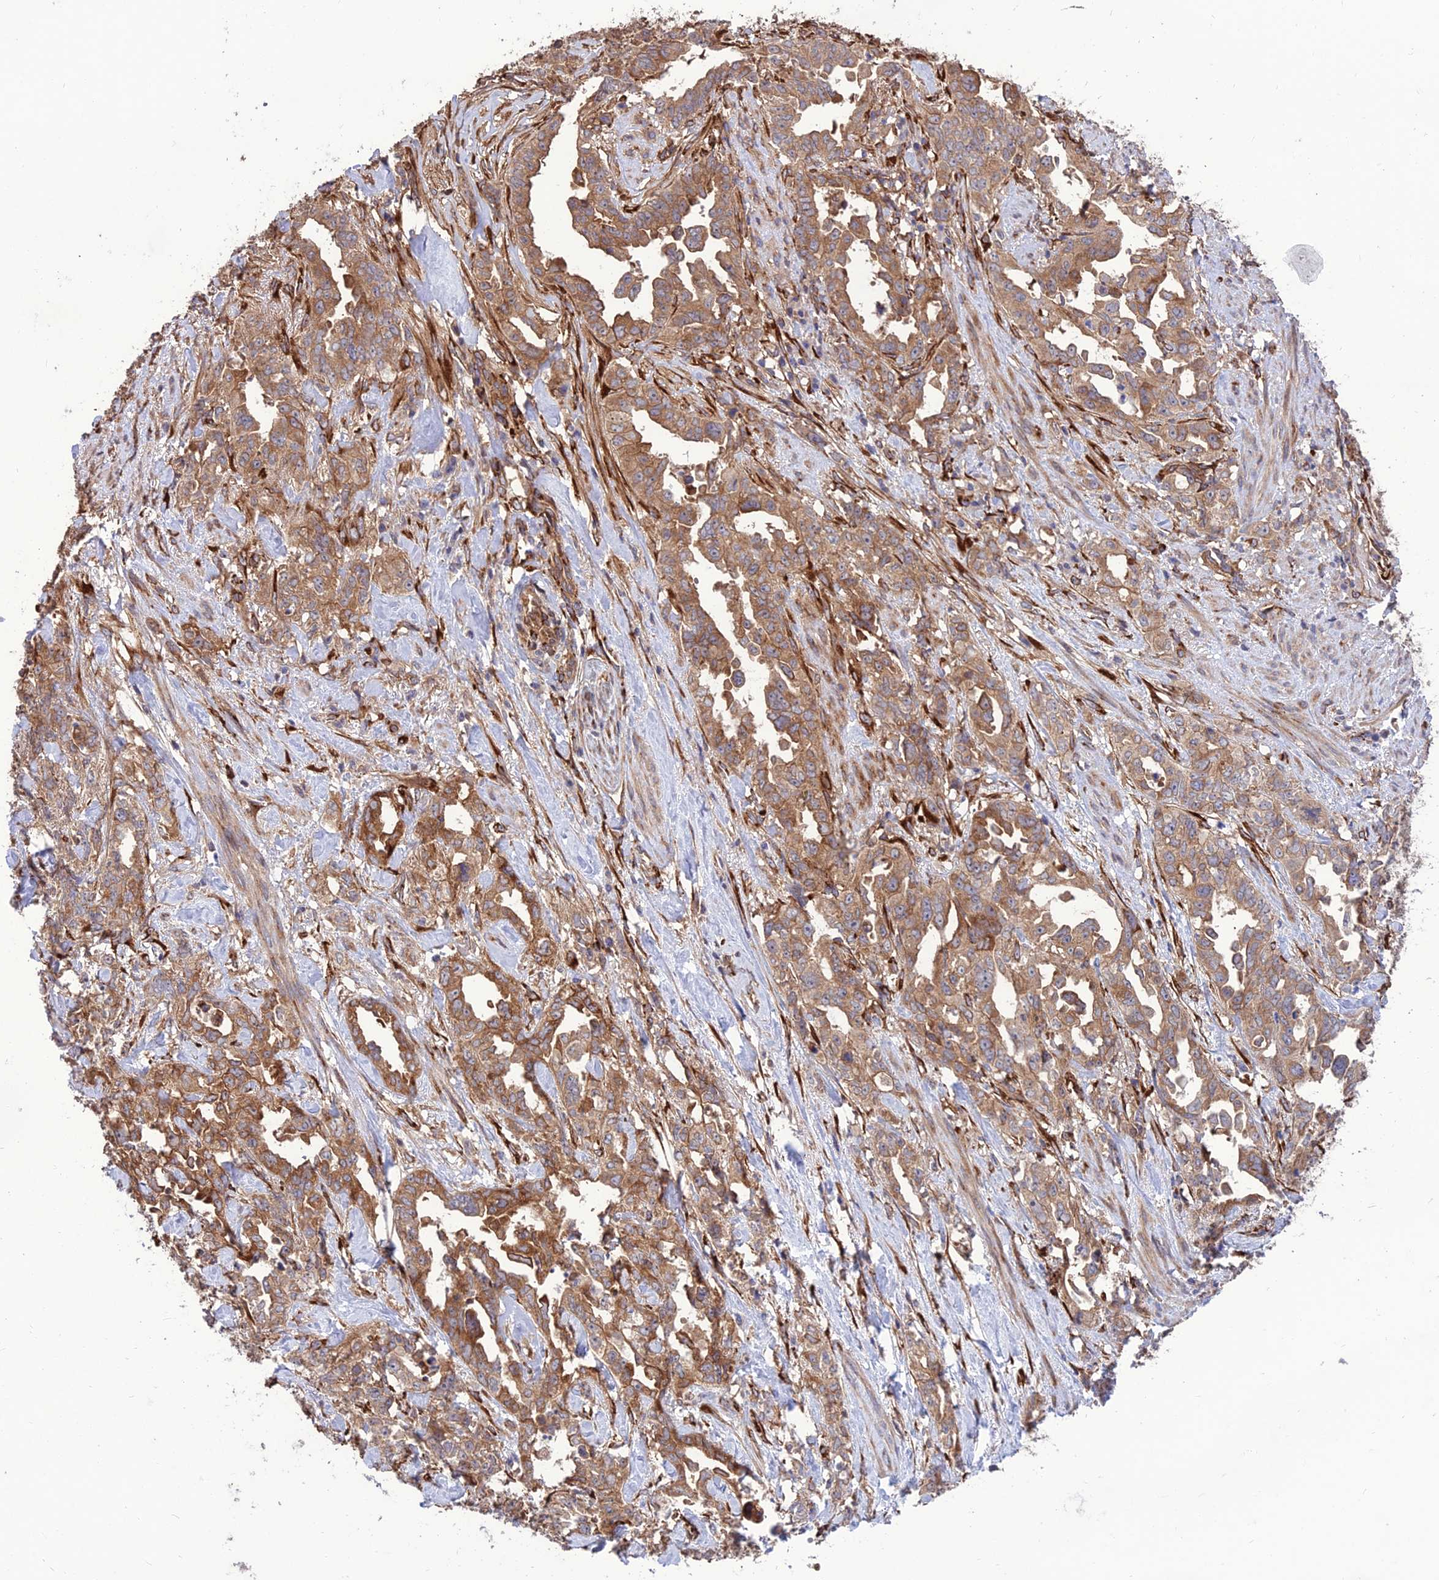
{"staining": {"intensity": "moderate", "quantity": ">75%", "location": "cytoplasmic/membranous"}, "tissue": "endometrial cancer", "cell_type": "Tumor cells", "image_type": "cancer", "snomed": [{"axis": "morphology", "description": "Adenocarcinoma, NOS"}, {"axis": "topography", "description": "Endometrium"}], "caption": "IHC image of human adenocarcinoma (endometrial) stained for a protein (brown), which displays medium levels of moderate cytoplasmic/membranous positivity in about >75% of tumor cells.", "gene": "CRTAP", "patient": {"sex": "female", "age": 65}}